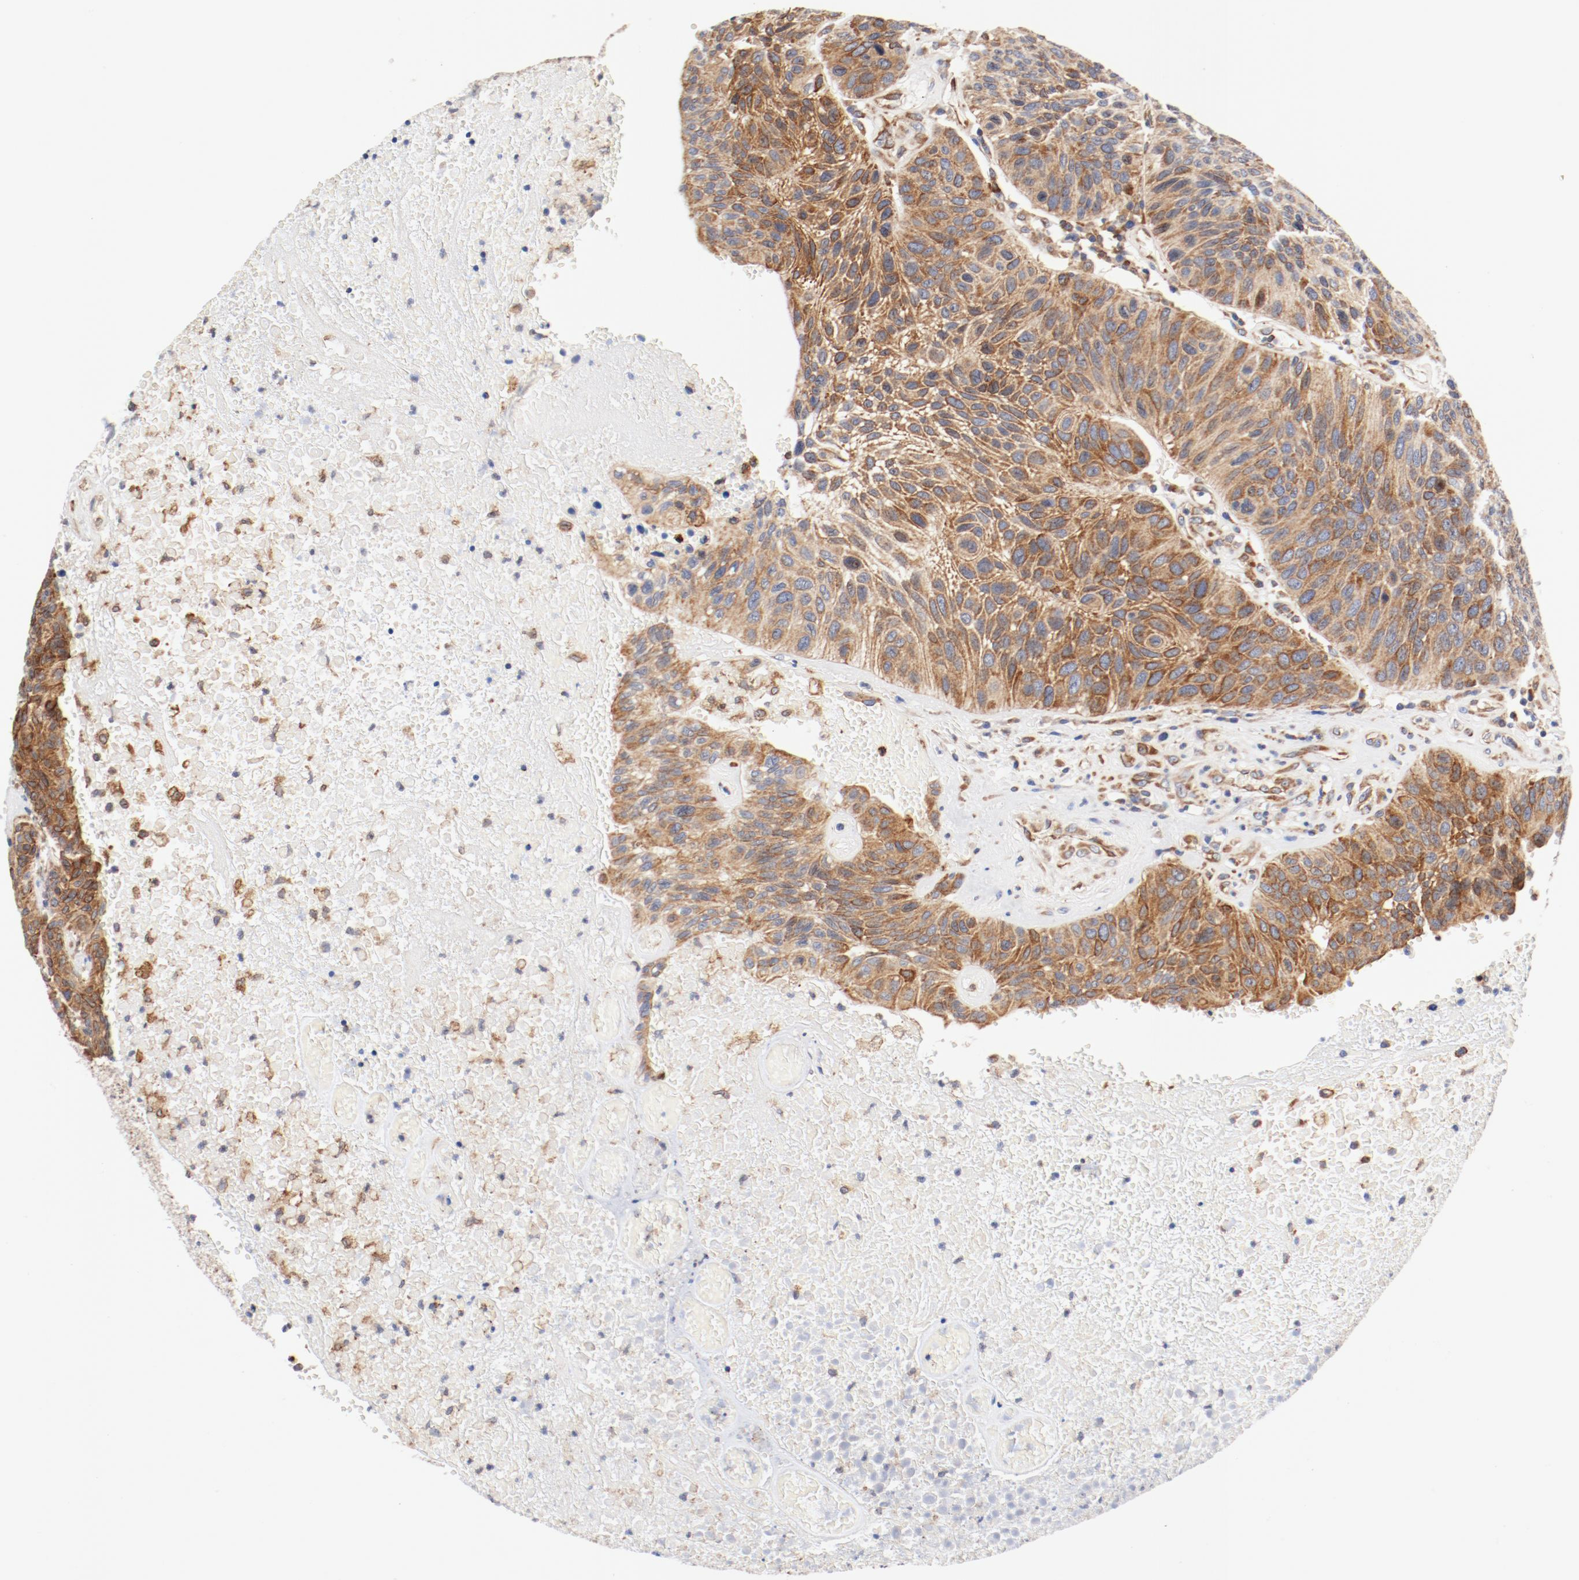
{"staining": {"intensity": "moderate", "quantity": ">75%", "location": "cytoplasmic/membranous"}, "tissue": "urothelial cancer", "cell_type": "Tumor cells", "image_type": "cancer", "snomed": [{"axis": "morphology", "description": "Urothelial carcinoma, High grade"}, {"axis": "topography", "description": "Urinary bladder"}], "caption": "DAB (3,3'-diaminobenzidine) immunohistochemical staining of urothelial carcinoma (high-grade) shows moderate cytoplasmic/membranous protein staining in about >75% of tumor cells.", "gene": "PDPK1", "patient": {"sex": "male", "age": 66}}